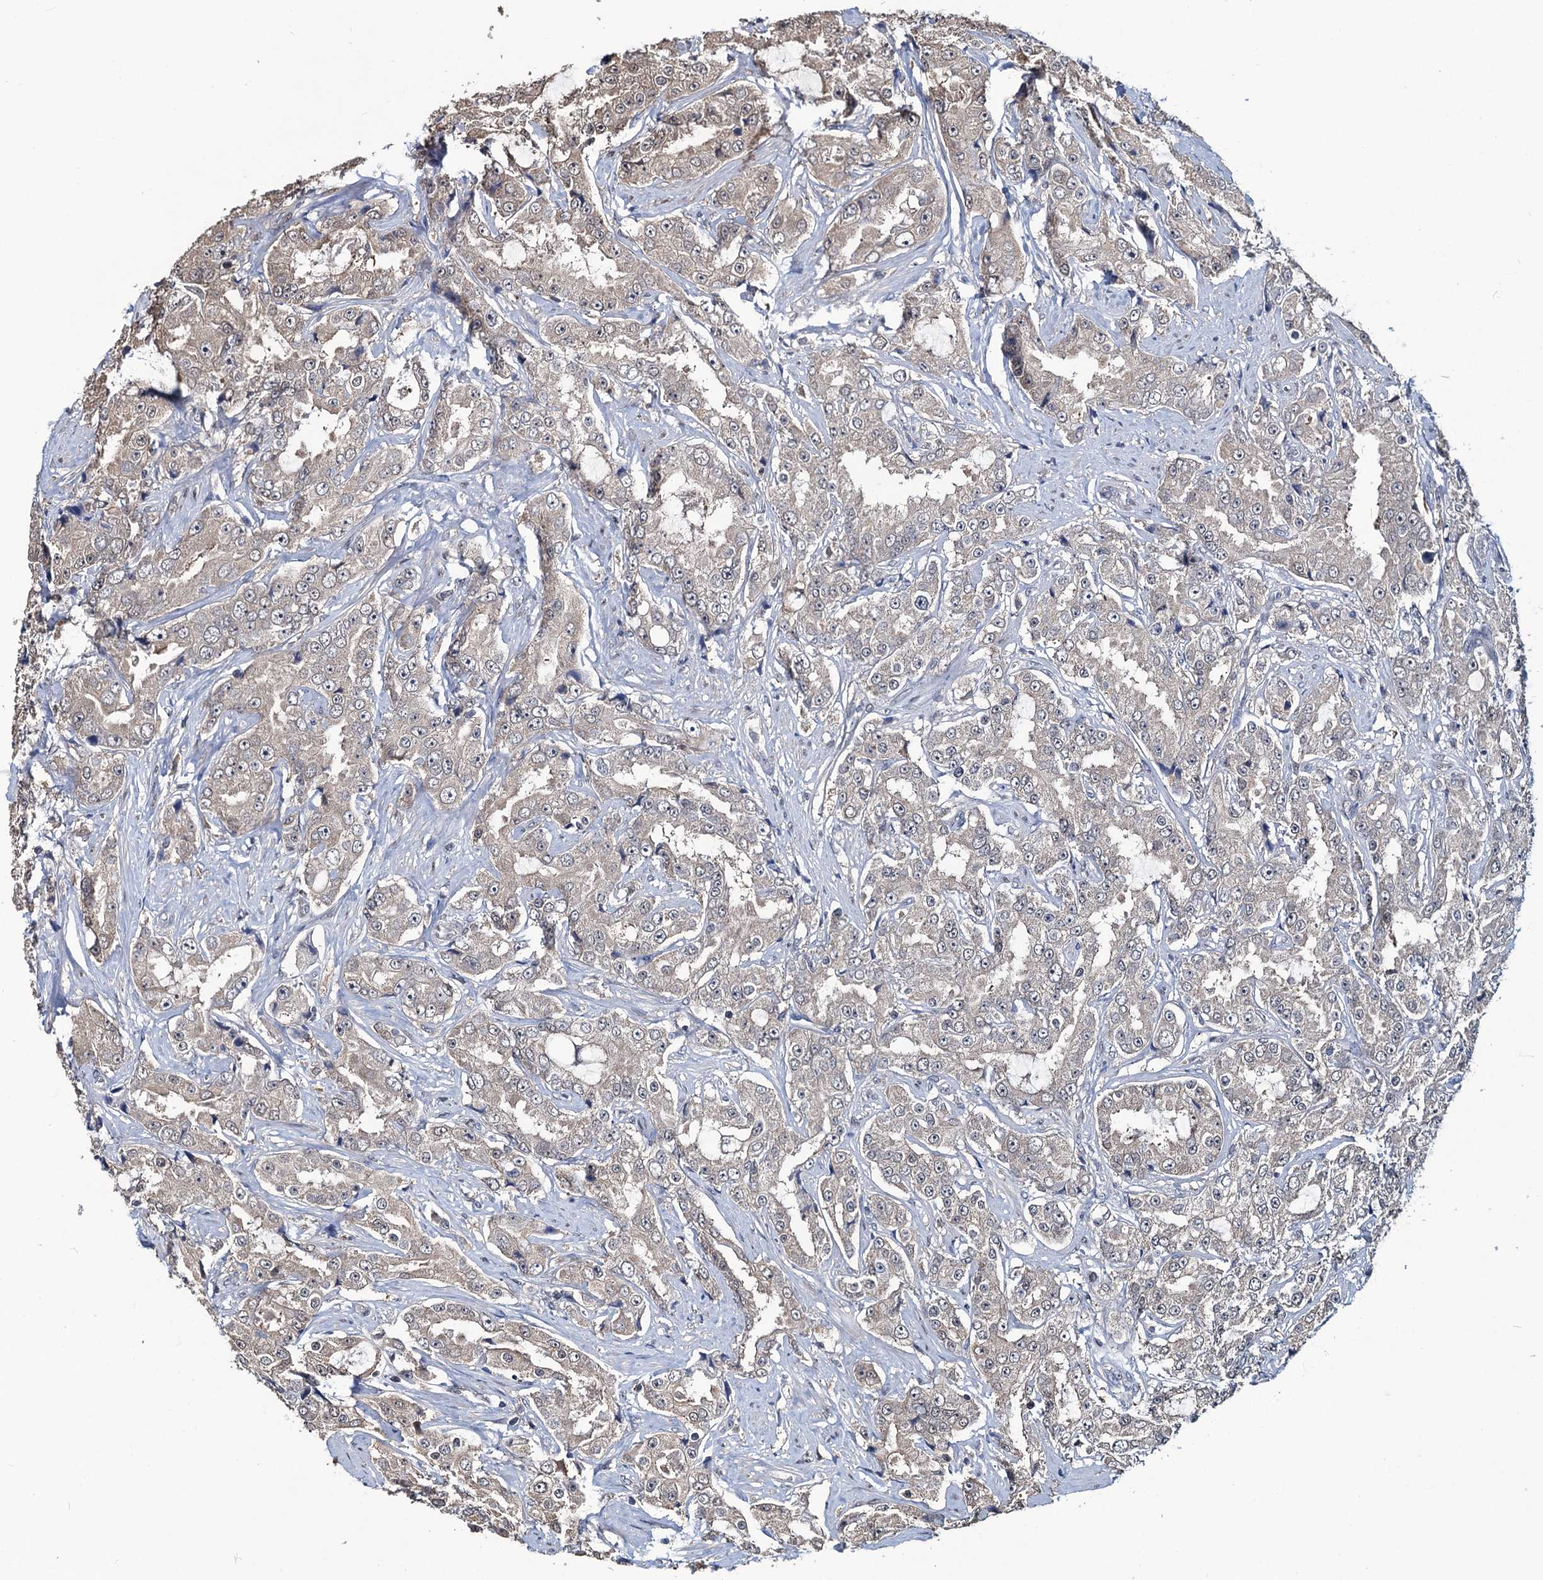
{"staining": {"intensity": "weak", "quantity": "<25%", "location": "cytoplasmic/membranous"}, "tissue": "prostate cancer", "cell_type": "Tumor cells", "image_type": "cancer", "snomed": [{"axis": "morphology", "description": "Adenocarcinoma, High grade"}, {"axis": "topography", "description": "Prostate"}], "caption": "Tumor cells show no significant expression in high-grade adenocarcinoma (prostate).", "gene": "RTKN2", "patient": {"sex": "male", "age": 73}}